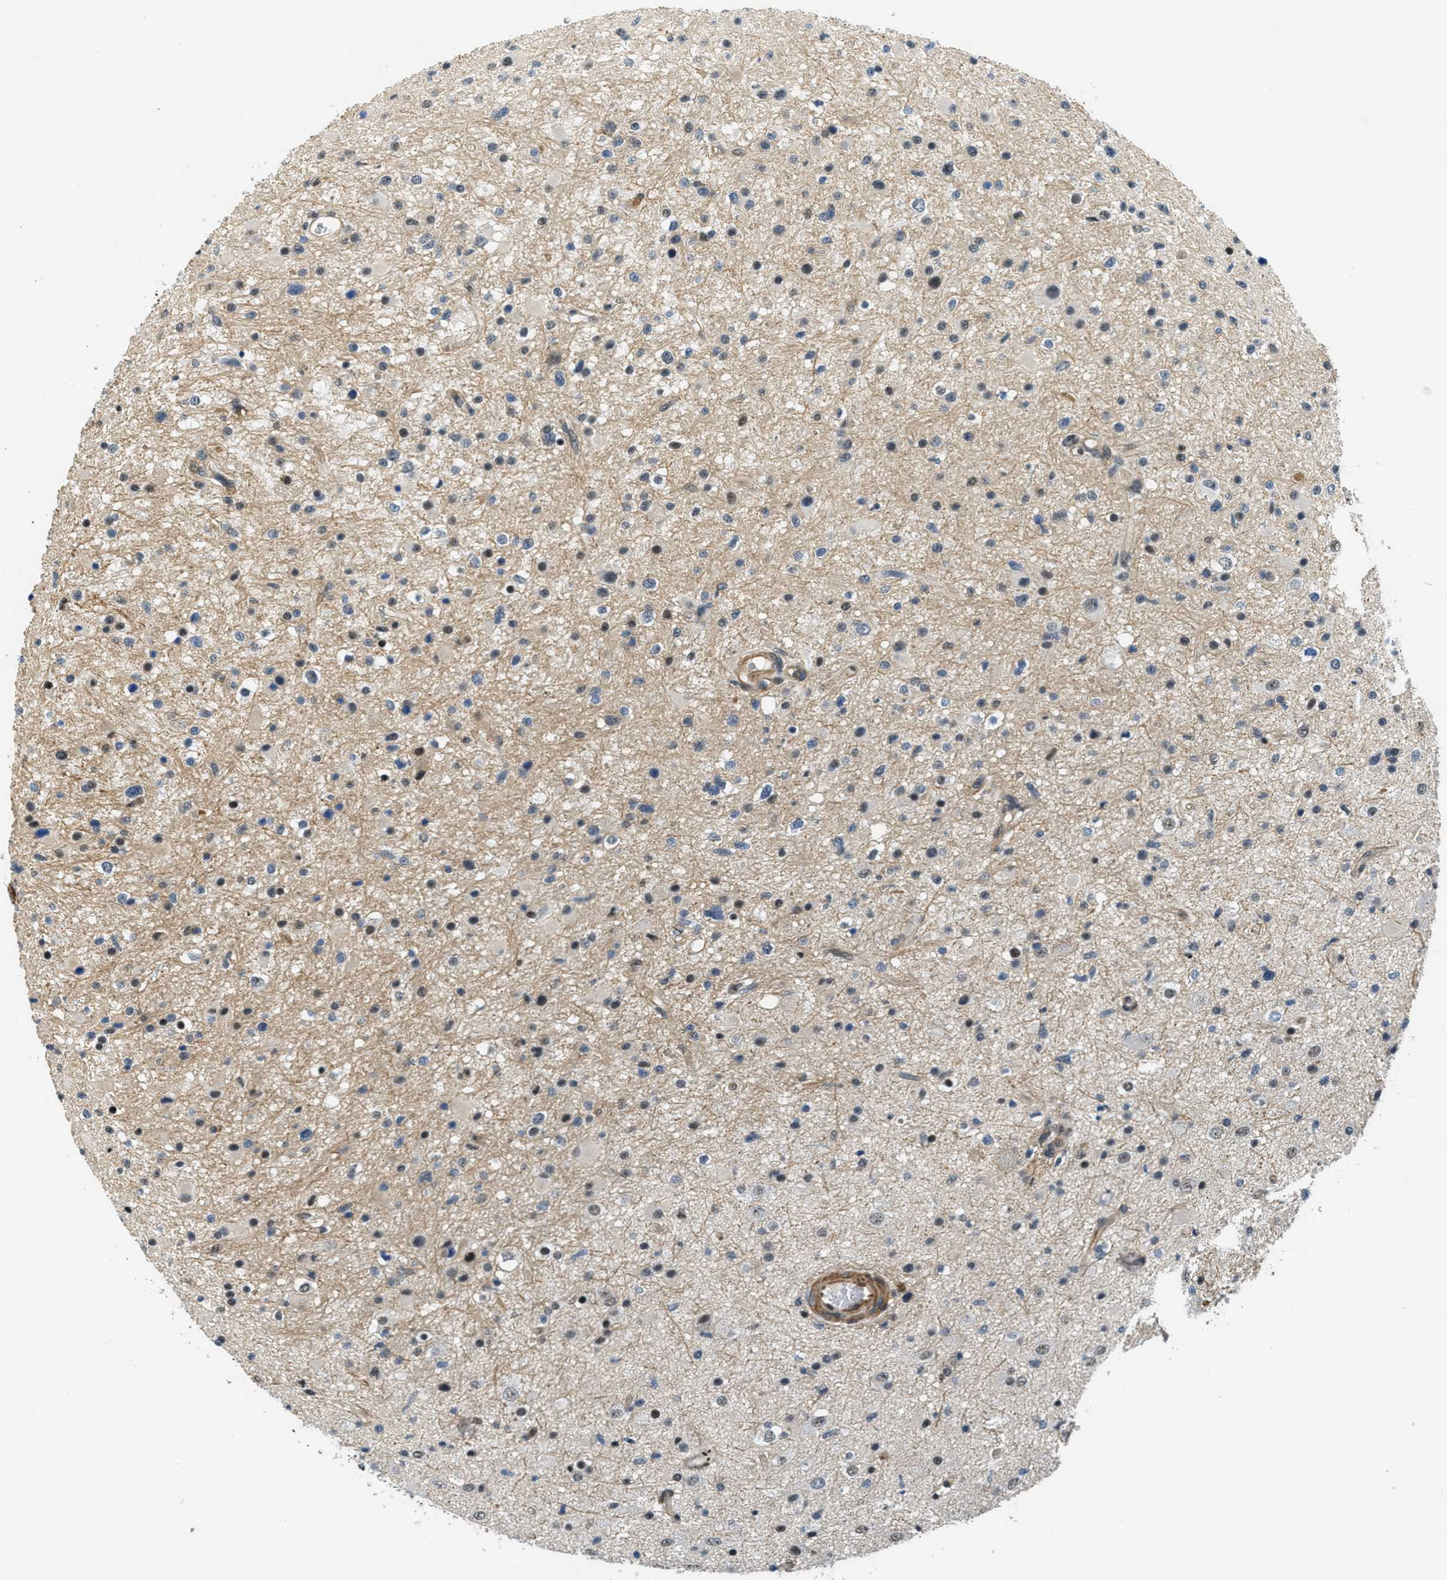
{"staining": {"intensity": "moderate", "quantity": "25%-75%", "location": "nuclear"}, "tissue": "glioma", "cell_type": "Tumor cells", "image_type": "cancer", "snomed": [{"axis": "morphology", "description": "Glioma, malignant, High grade"}, {"axis": "topography", "description": "Brain"}], "caption": "Immunohistochemical staining of high-grade glioma (malignant) demonstrates moderate nuclear protein expression in approximately 25%-75% of tumor cells. Nuclei are stained in blue.", "gene": "CFAP36", "patient": {"sex": "male", "age": 33}}